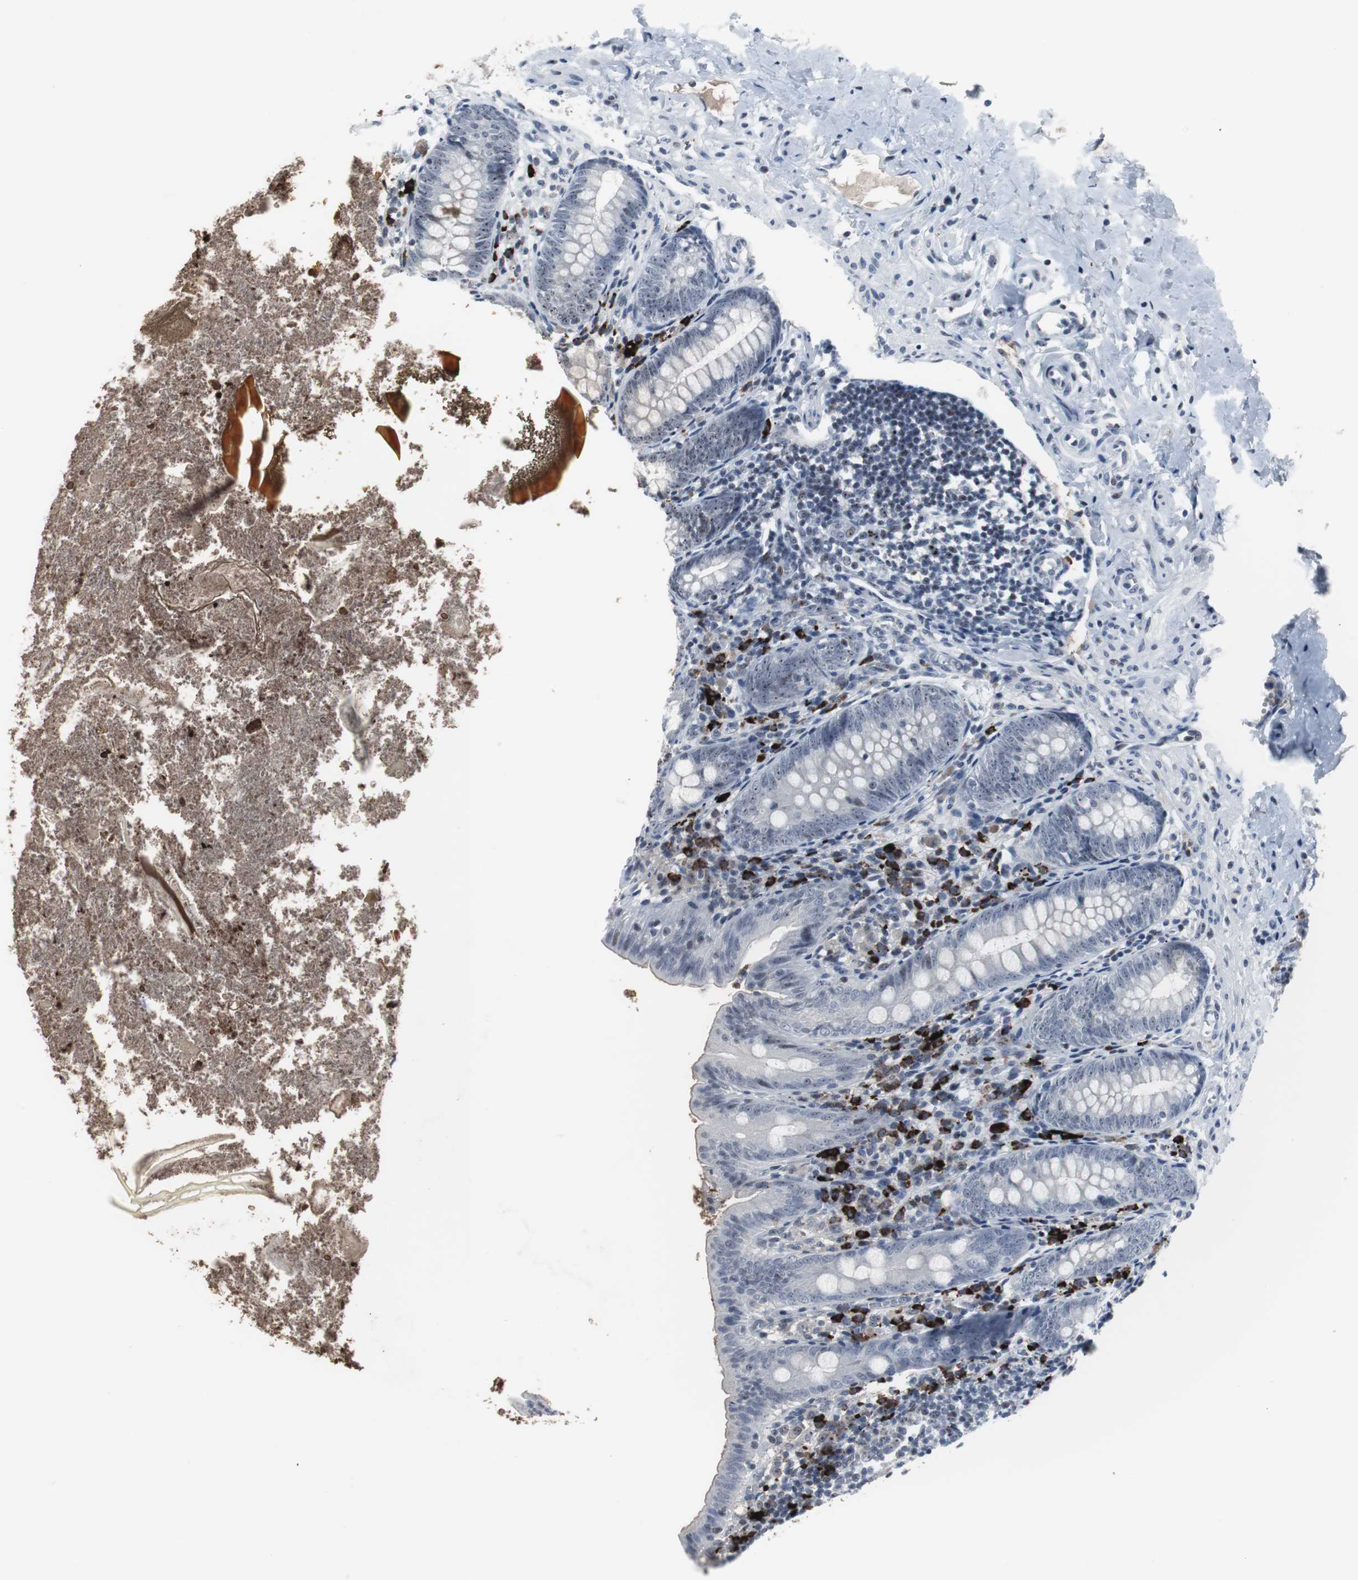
{"staining": {"intensity": "negative", "quantity": "none", "location": "none"}, "tissue": "appendix", "cell_type": "Glandular cells", "image_type": "normal", "snomed": [{"axis": "morphology", "description": "Normal tissue, NOS"}, {"axis": "topography", "description": "Appendix"}], "caption": "This is an immunohistochemistry histopathology image of unremarkable human appendix. There is no staining in glandular cells.", "gene": "DOK1", "patient": {"sex": "female", "age": 10}}